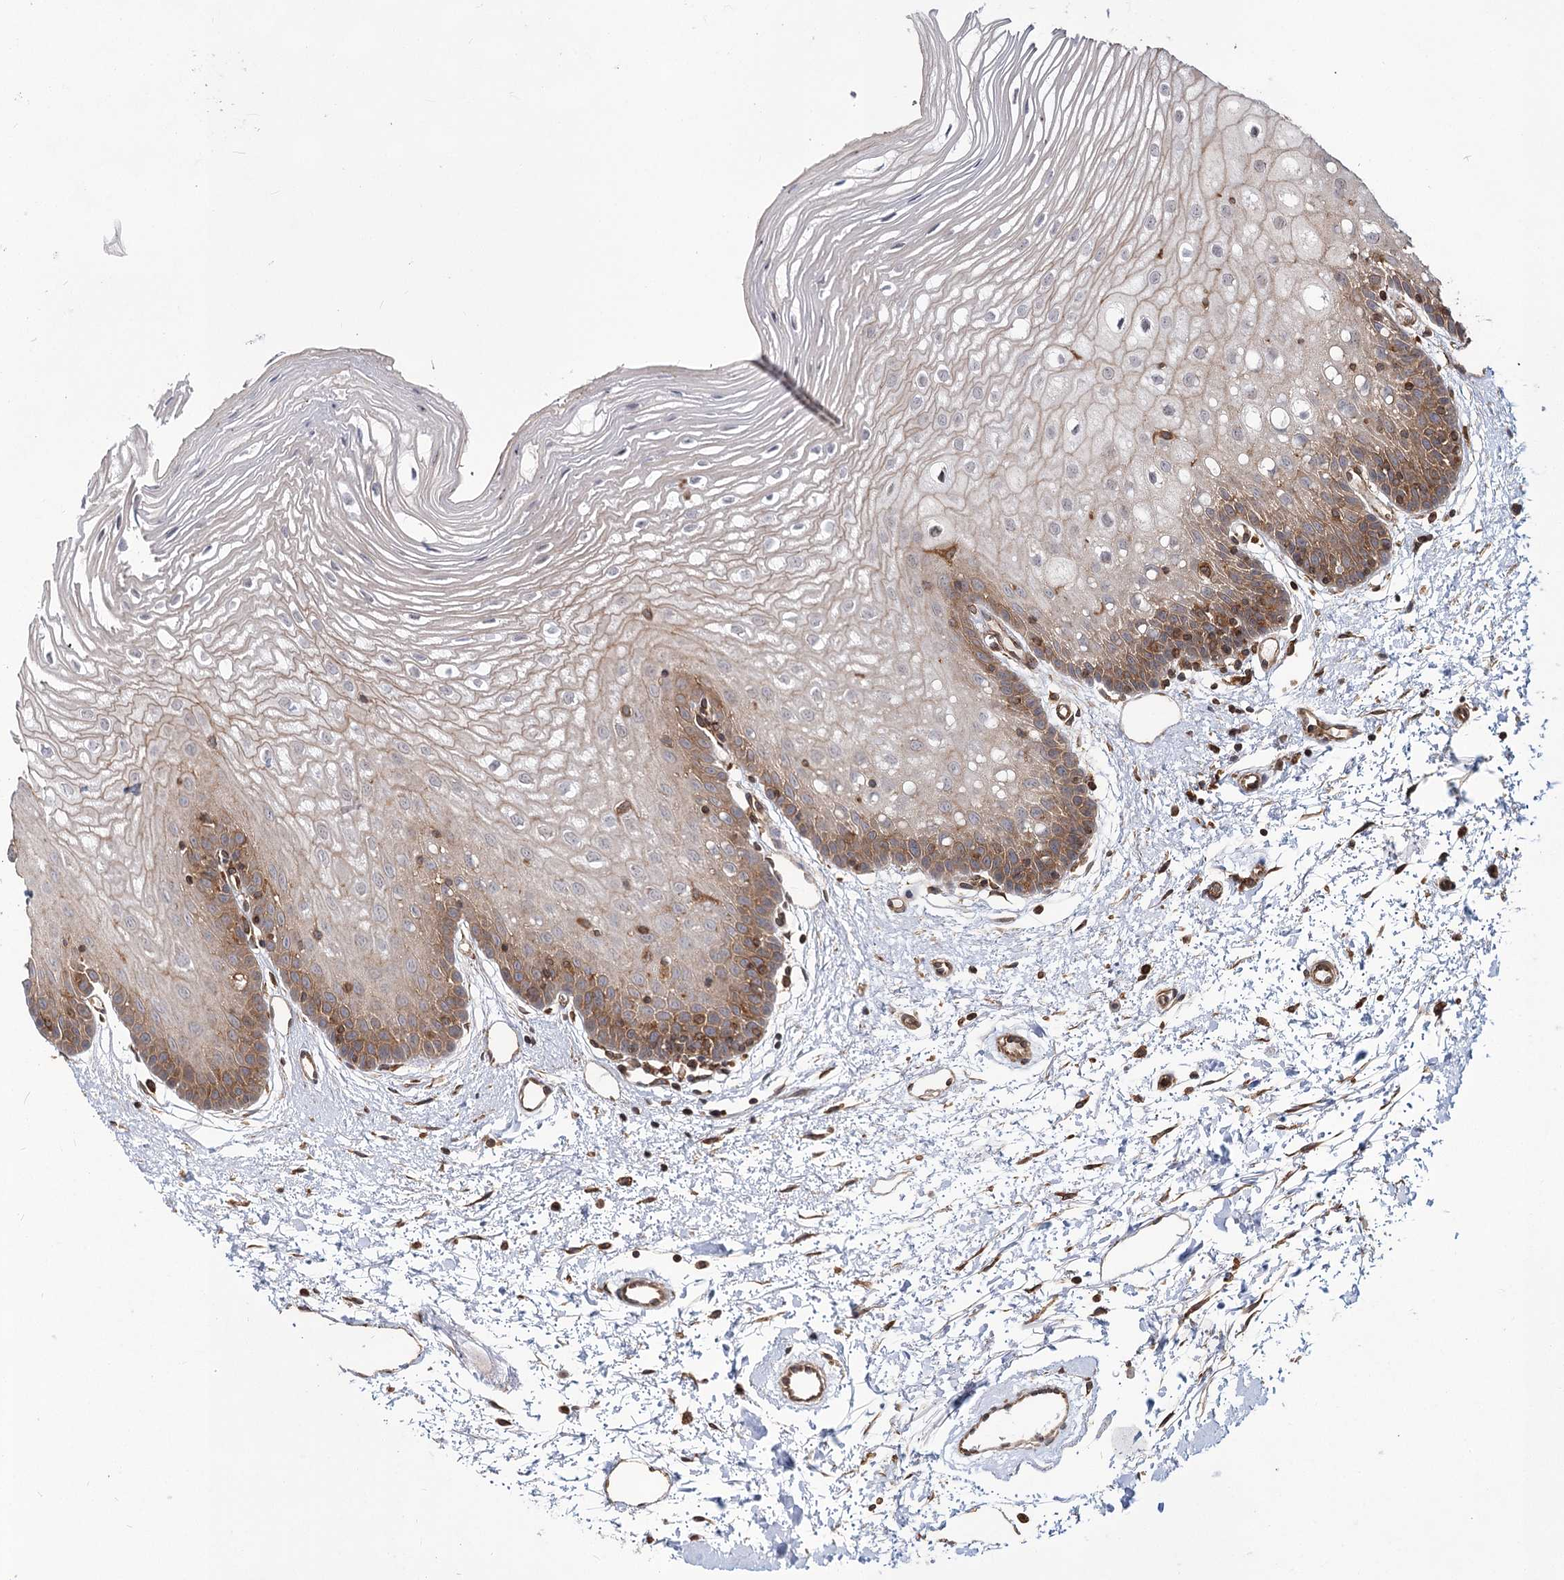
{"staining": {"intensity": "moderate", "quantity": "25%-75%", "location": "cytoplasmic/membranous"}, "tissue": "oral mucosa", "cell_type": "Squamous epithelial cells", "image_type": "normal", "snomed": [{"axis": "morphology", "description": "Normal tissue, NOS"}, {"axis": "topography", "description": "Oral tissue"}, {"axis": "topography", "description": "Tounge, NOS"}], "caption": "Immunohistochemical staining of normal human oral mucosa displays medium levels of moderate cytoplasmic/membranous expression in about 25%-75% of squamous epithelial cells.", "gene": "IQSEC1", "patient": {"sex": "female", "age": 73}}